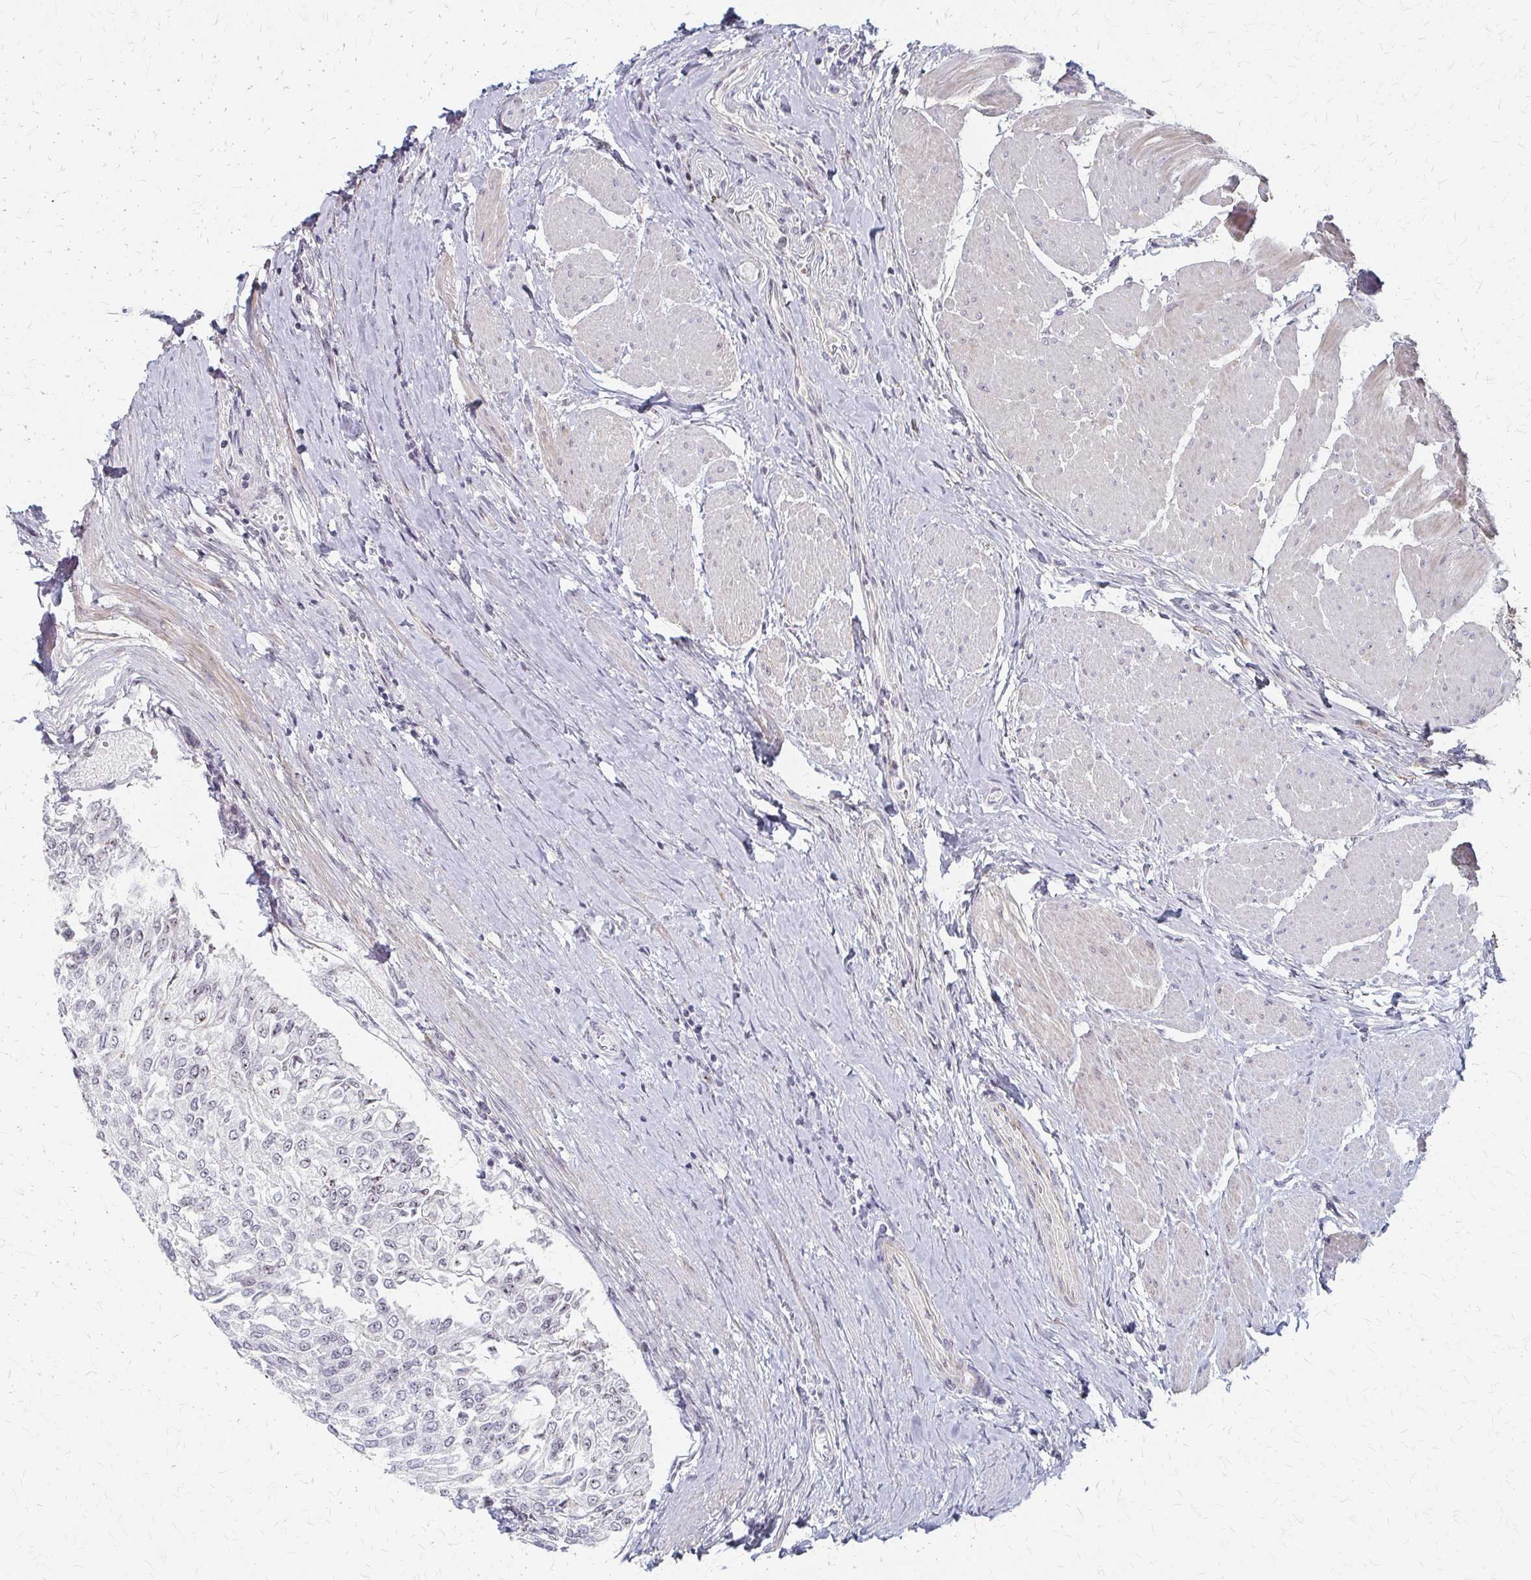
{"staining": {"intensity": "negative", "quantity": "none", "location": "none"}, "tissue": "urothelial cancer", "cell_type": "Tumor cells", "image_type": "cancer", "snomed": [{"axis": "morphology", "description": "Urothelial carcinoma, NOS"}, {"axis": "topography", "description": "Urinary bladder"}], "caption": "The micrograph reveals no significant positivity in tumor cells of transitional cell carcinoma. (Immunohistochemistry, brightfield microscopy, high magnification).", "gene": "PES1", "patient": {"sex": "male", "age": 67}}